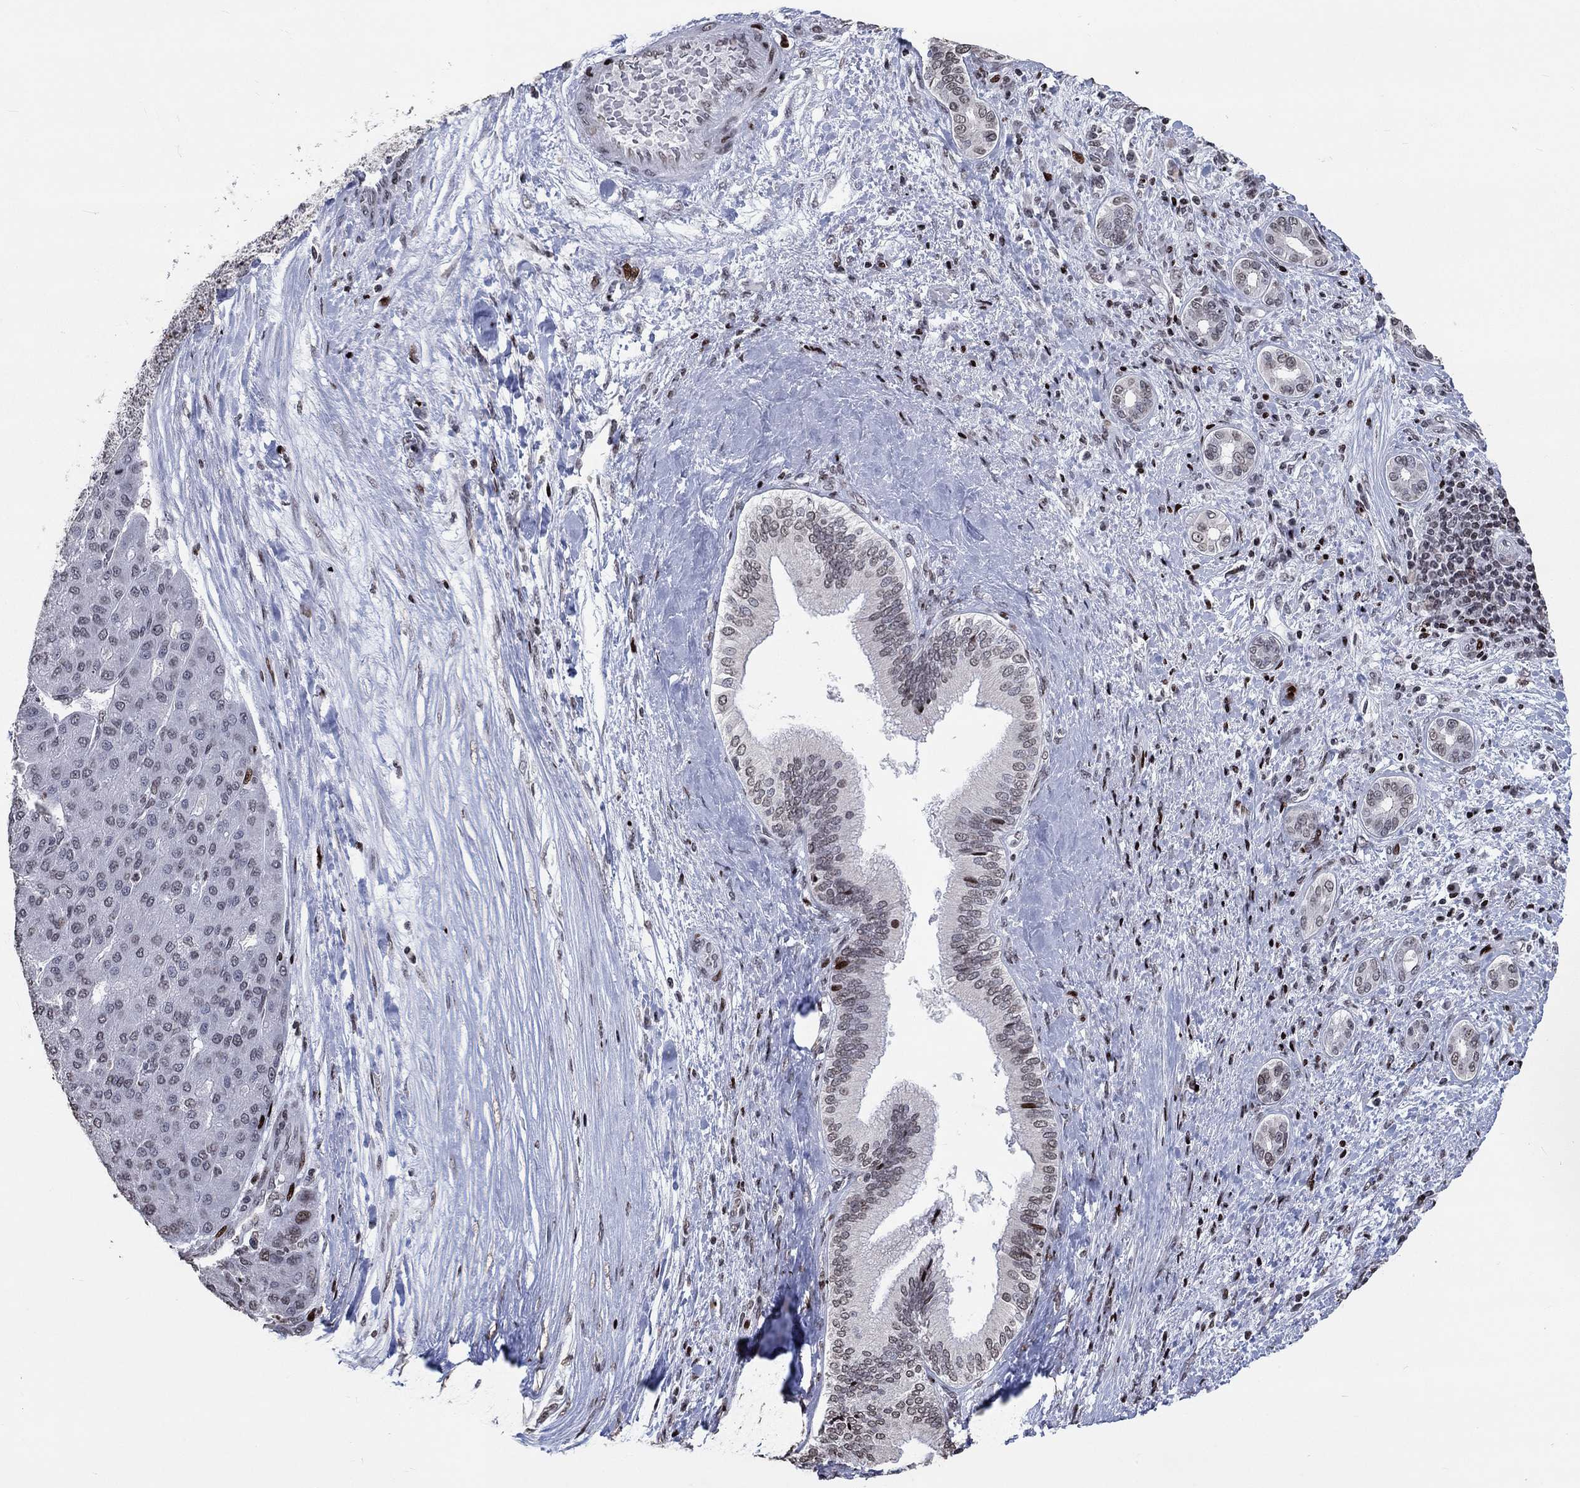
{"staining": {"intensity": "negative", "quantity": "none", "location": "none"}, "tissue": "liver cancer", "cell_type": "Tumor cells", "image_type": "cancer", "snomed": [{"axis": "morphology", "description": "Carcinoma, Hepatocellular, NOS"}, {"axis": "topography", "description": "Liver"}], "caption": "The micrograph shows no staining of tumor cells in liver cancer.", "gene": "SRSF3", "patient": {"sex": "male", "age": 65}}